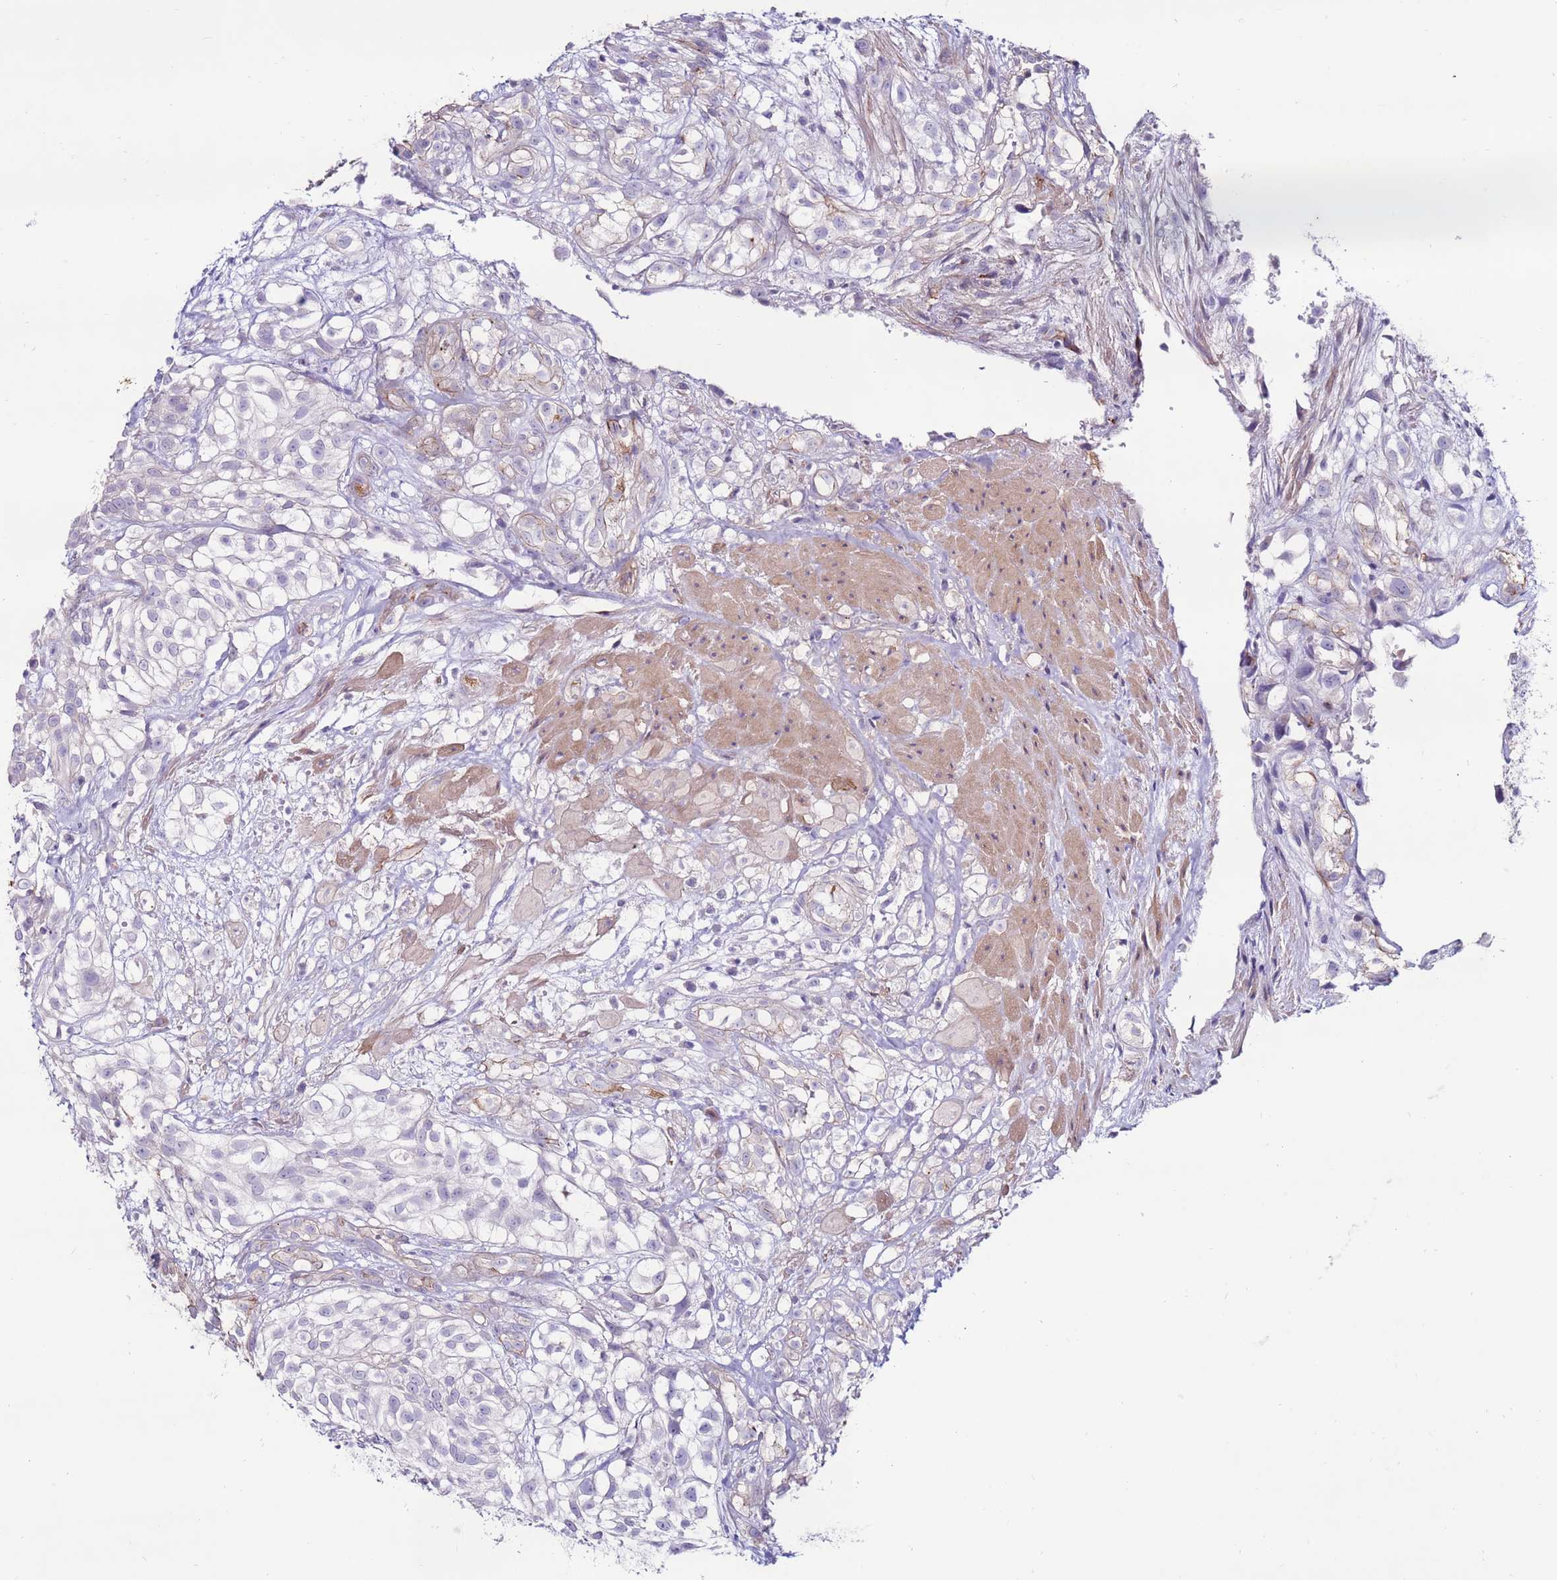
{"staining": {"intensity": "negative", "quantity": "none", "location": "none"}, "tissue": "urothelial cancer", "cell_type": "Tumor cells", "image_type": "cancer", "snomed": [{"axis": "morphology", "description": "Urothelial carcinoma, High grade"}, {"axis": "topography", "description": "Urinary bladder"}], "caption": "Tumor cells are negative for brown protein staining in high-grade urothelial carcinoma.", "gene": "CLEC4M", "patient": {"sex": "male", "age": 56}}